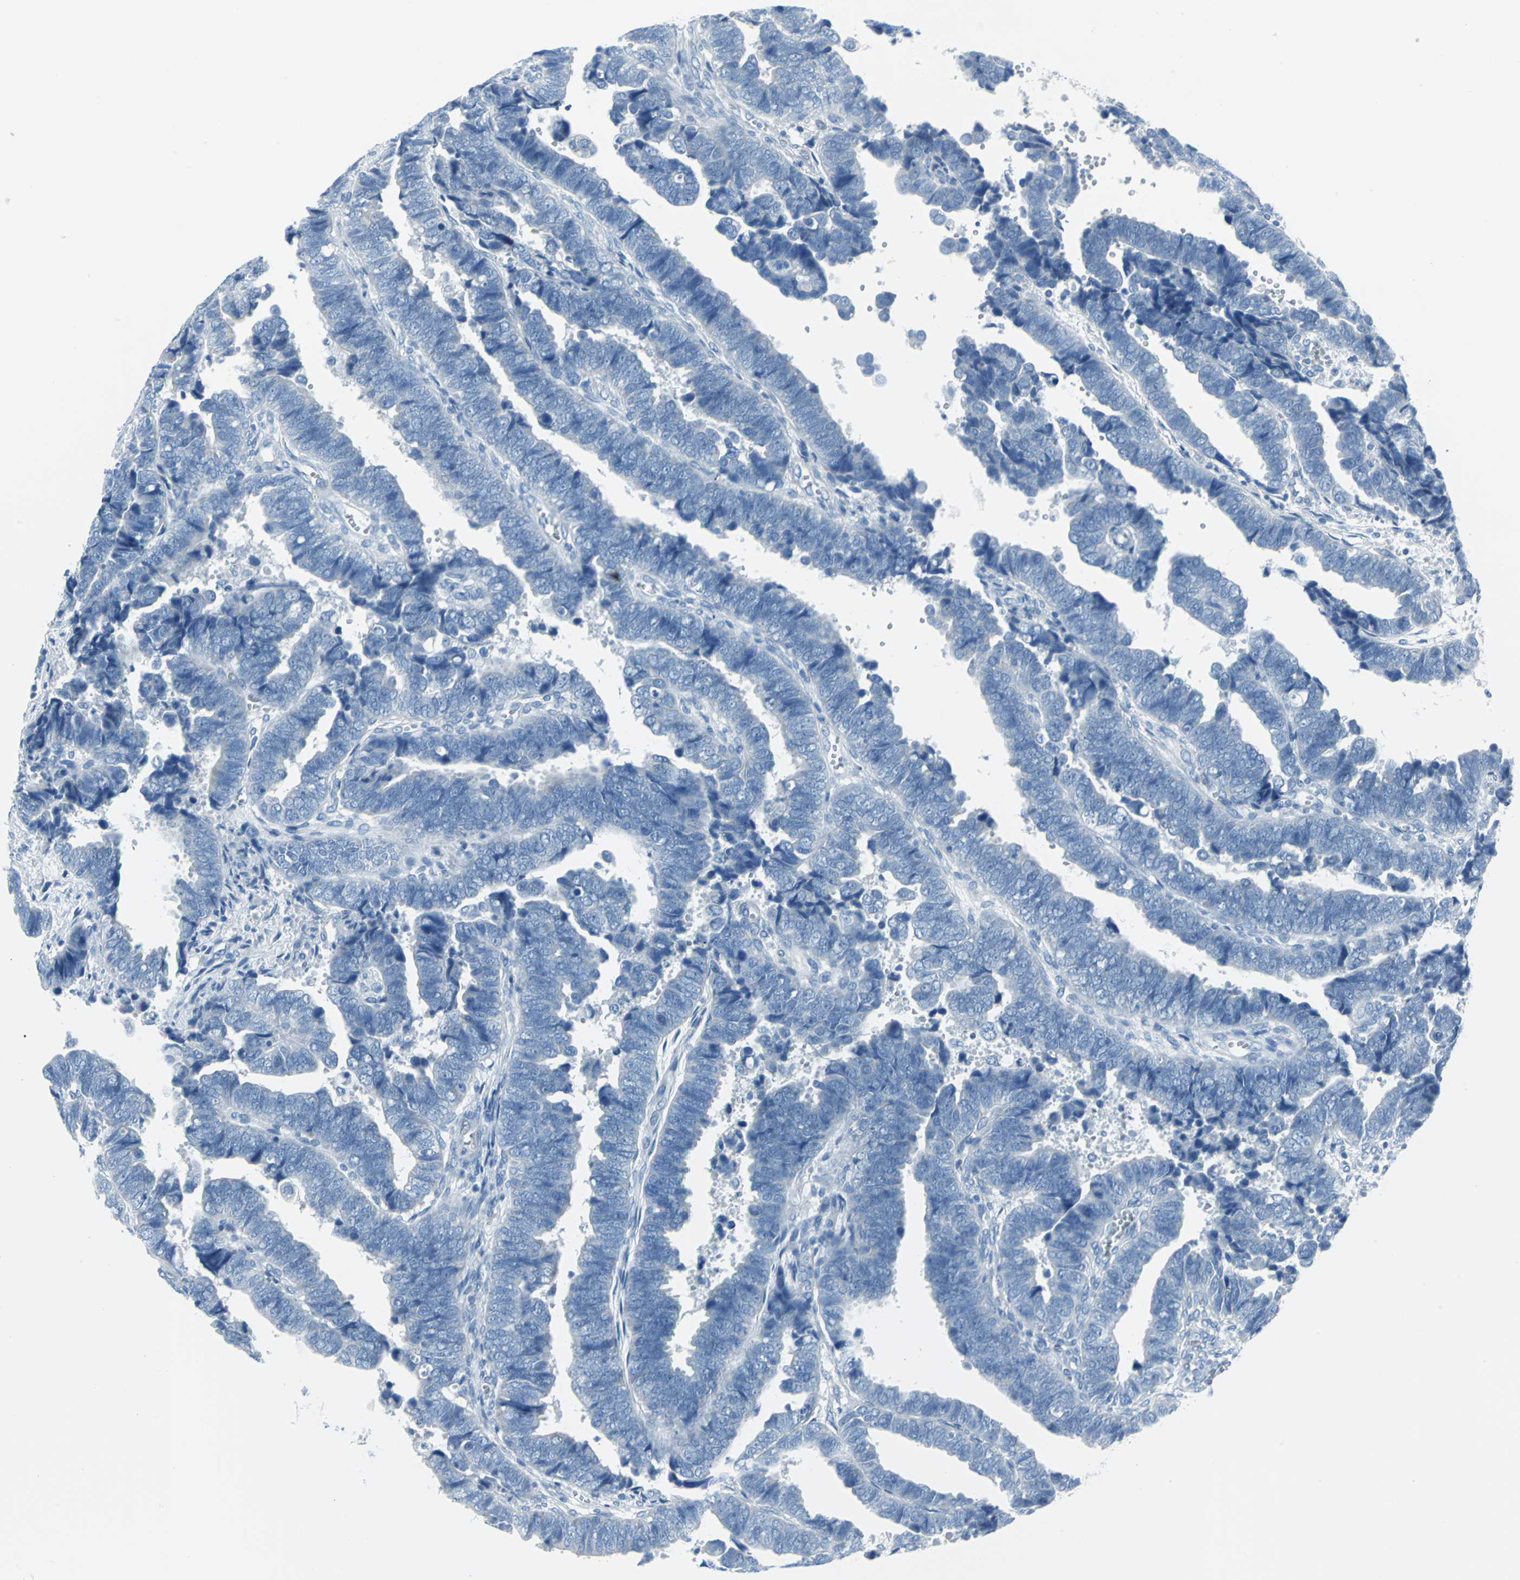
{"staining": {"intensity": "negative", "quantity": "none", "location": "none"}, "tissue": "endometrial cancer", "cell_type": "Tumor cells", "image_type": "cancer", "snomed": [{"axis": "morphology", "description": "Adenocarcinoma, NOS"}, {"axis": "topography", "description": "Endometrium"}], "caption": "The micrograph exhibits no significant expression in tumor cells of endometrial cancer.", "gene": "CYB5A", "patient": {"sex": "female", "age": 75}}